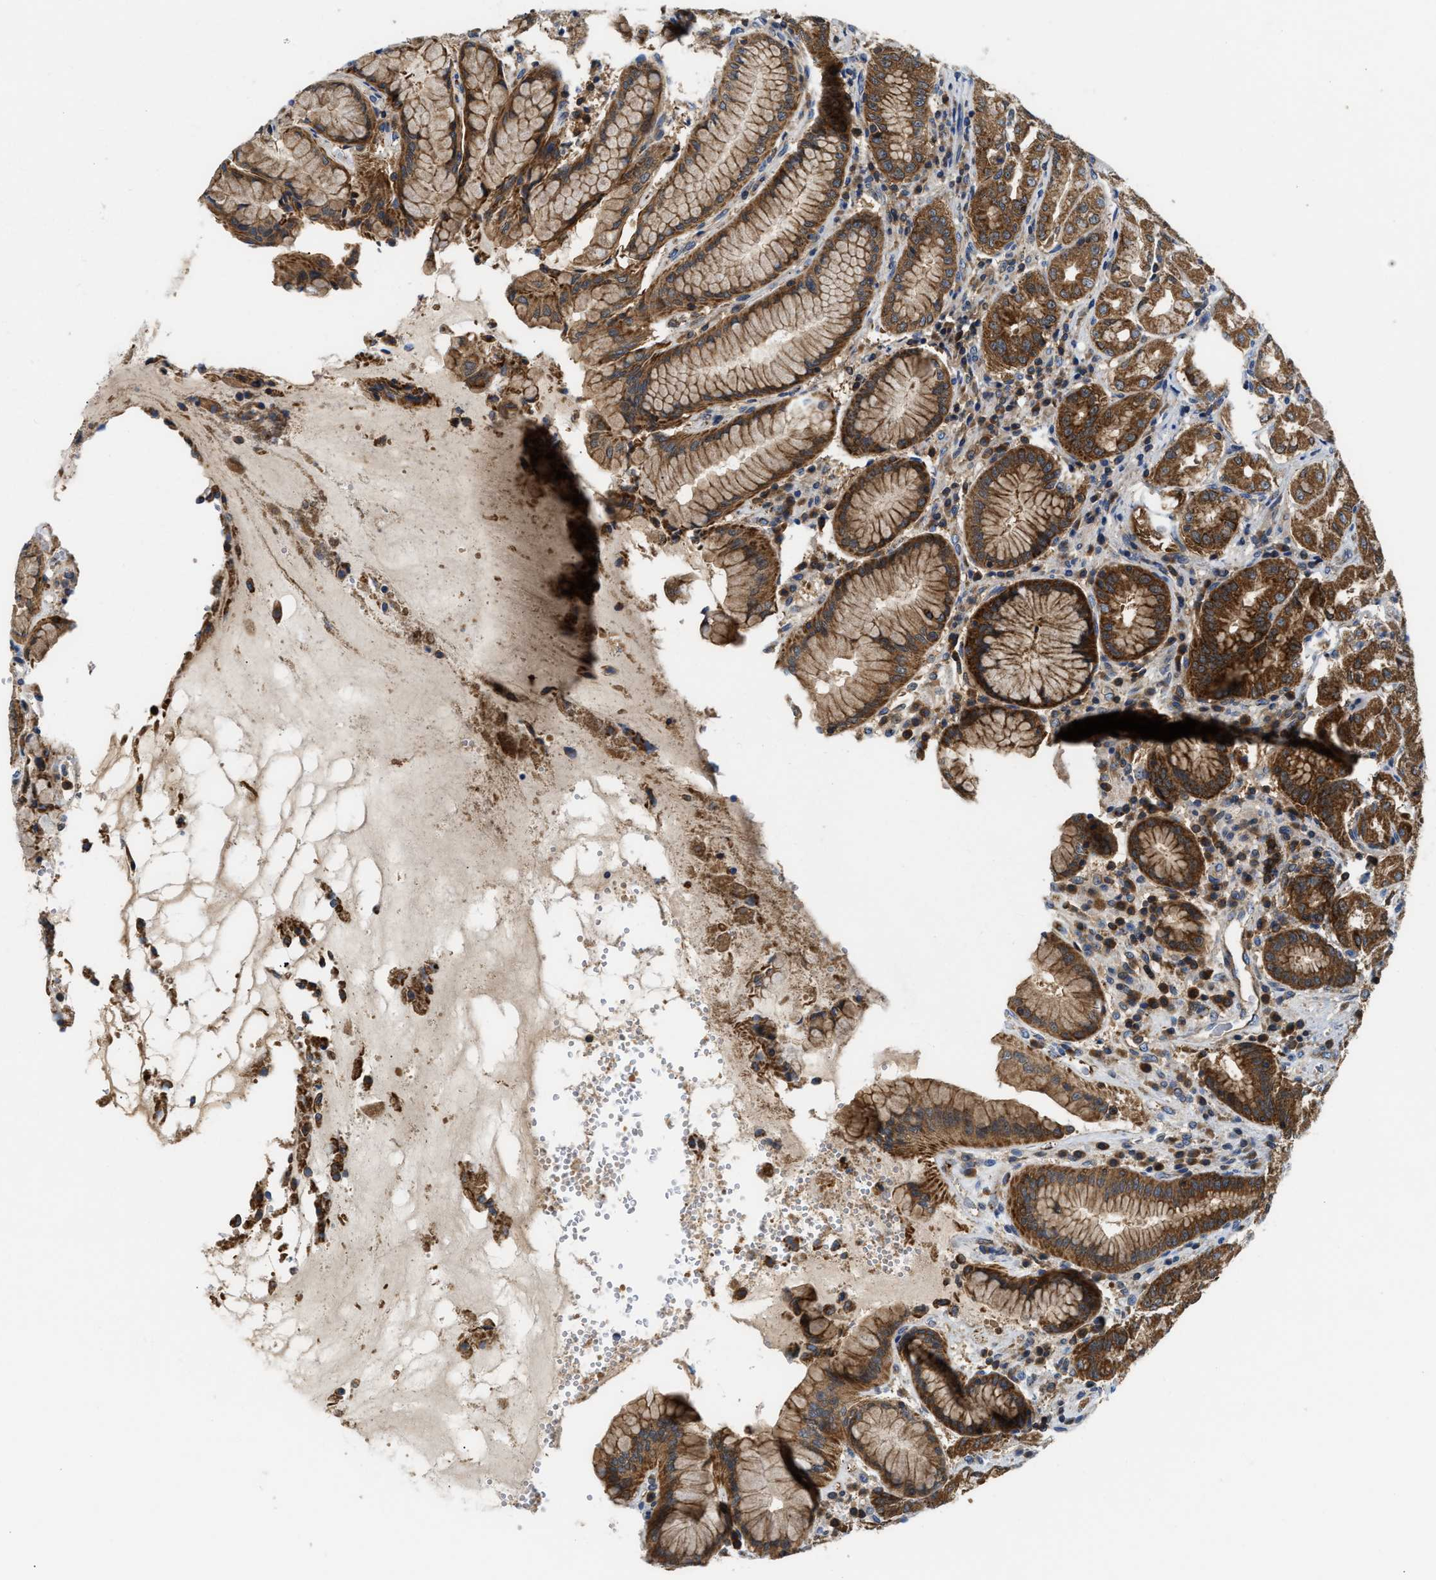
{"staining": {"intensity": "strong", "quantity": ">75%", "location": "cytoplasmic/membranous"}, "tissue": "stomach", "cell_type": "Glandular cells", "image_type": "normal", "snomed": [{"axis": "morphology", "description": "Normal tissue, NOS"}, {"axis": "topography", "description": "Stomach"}, {"axis": "topography", "description": "Stomach, lower"}], "caption": "Immunohistochemistry (IHC) micrograph of unremarkable stomach: human stomach stained using immunohistochemistry shows high levels of strong protein expression localized specifically in the cytoplasmic/membranous of glandular cells, appearing as a cytoplasmic/membranous brown color.", "gene": "CCM2", "patient": {"sex": "female", "age": 56}}